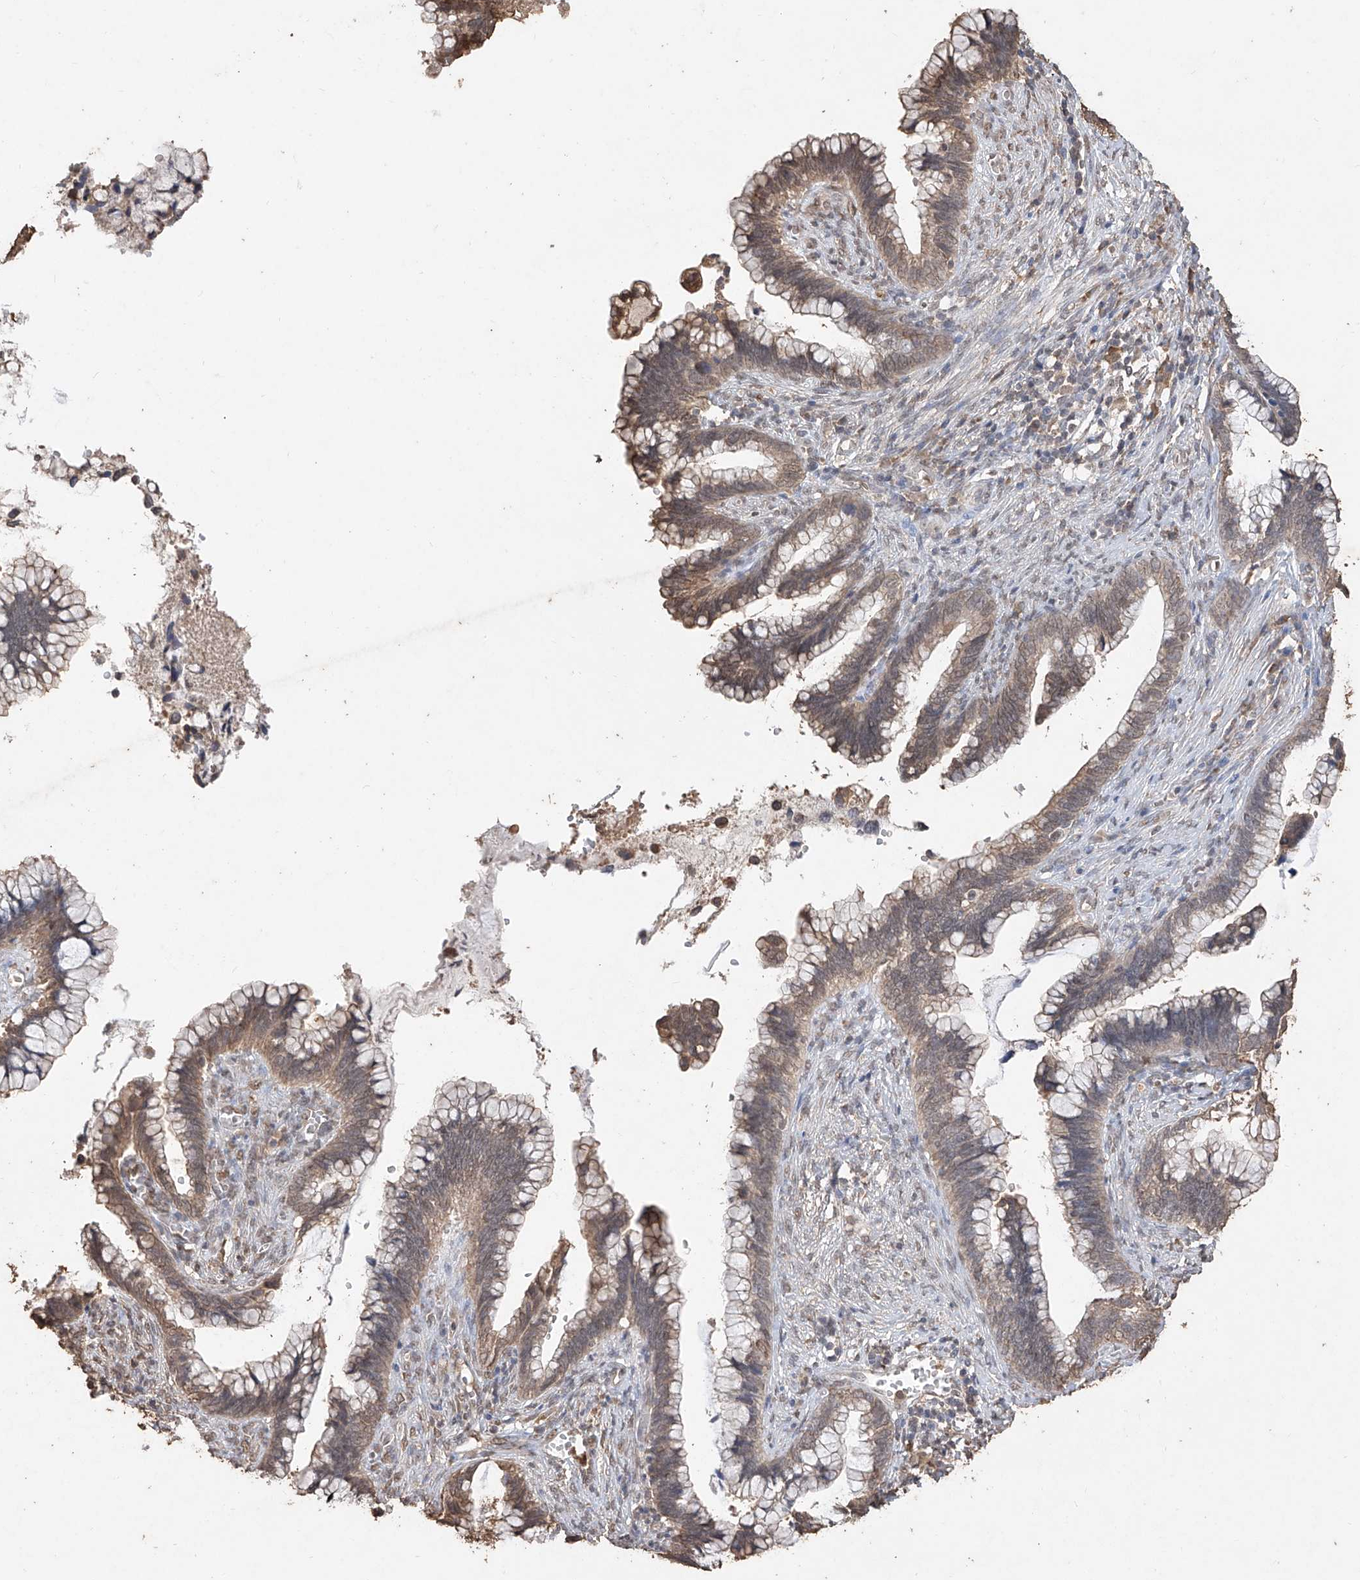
{"staining": {"intensity": "weak", "quantity": "25%-75%", "location": "cytoplasmic/membranous,nuclear"}, "tissue": "cervical cancer", "cell_type": "Tumor cells", "image_type": "cancer", "snomed": [{"axis": "morphology", "description": "Adenocarcinoma, NOS"}, {"axis": "topography", "description": "Cervix"}], "caption": "Immunohistochemistry (IHC) photomicrograph of neoplastic tissue: human adenocarcinoma (cervical) stained using IHC displays low levels of weak protein expression localized specifically in the cytoplasmic/membranous and nuclear of tumor cells, appearing as a cytoplasmic/membranous and nuclear brown color.", "gene": "ELOVL1", "patient": {"sex": "female", "age": 44}}